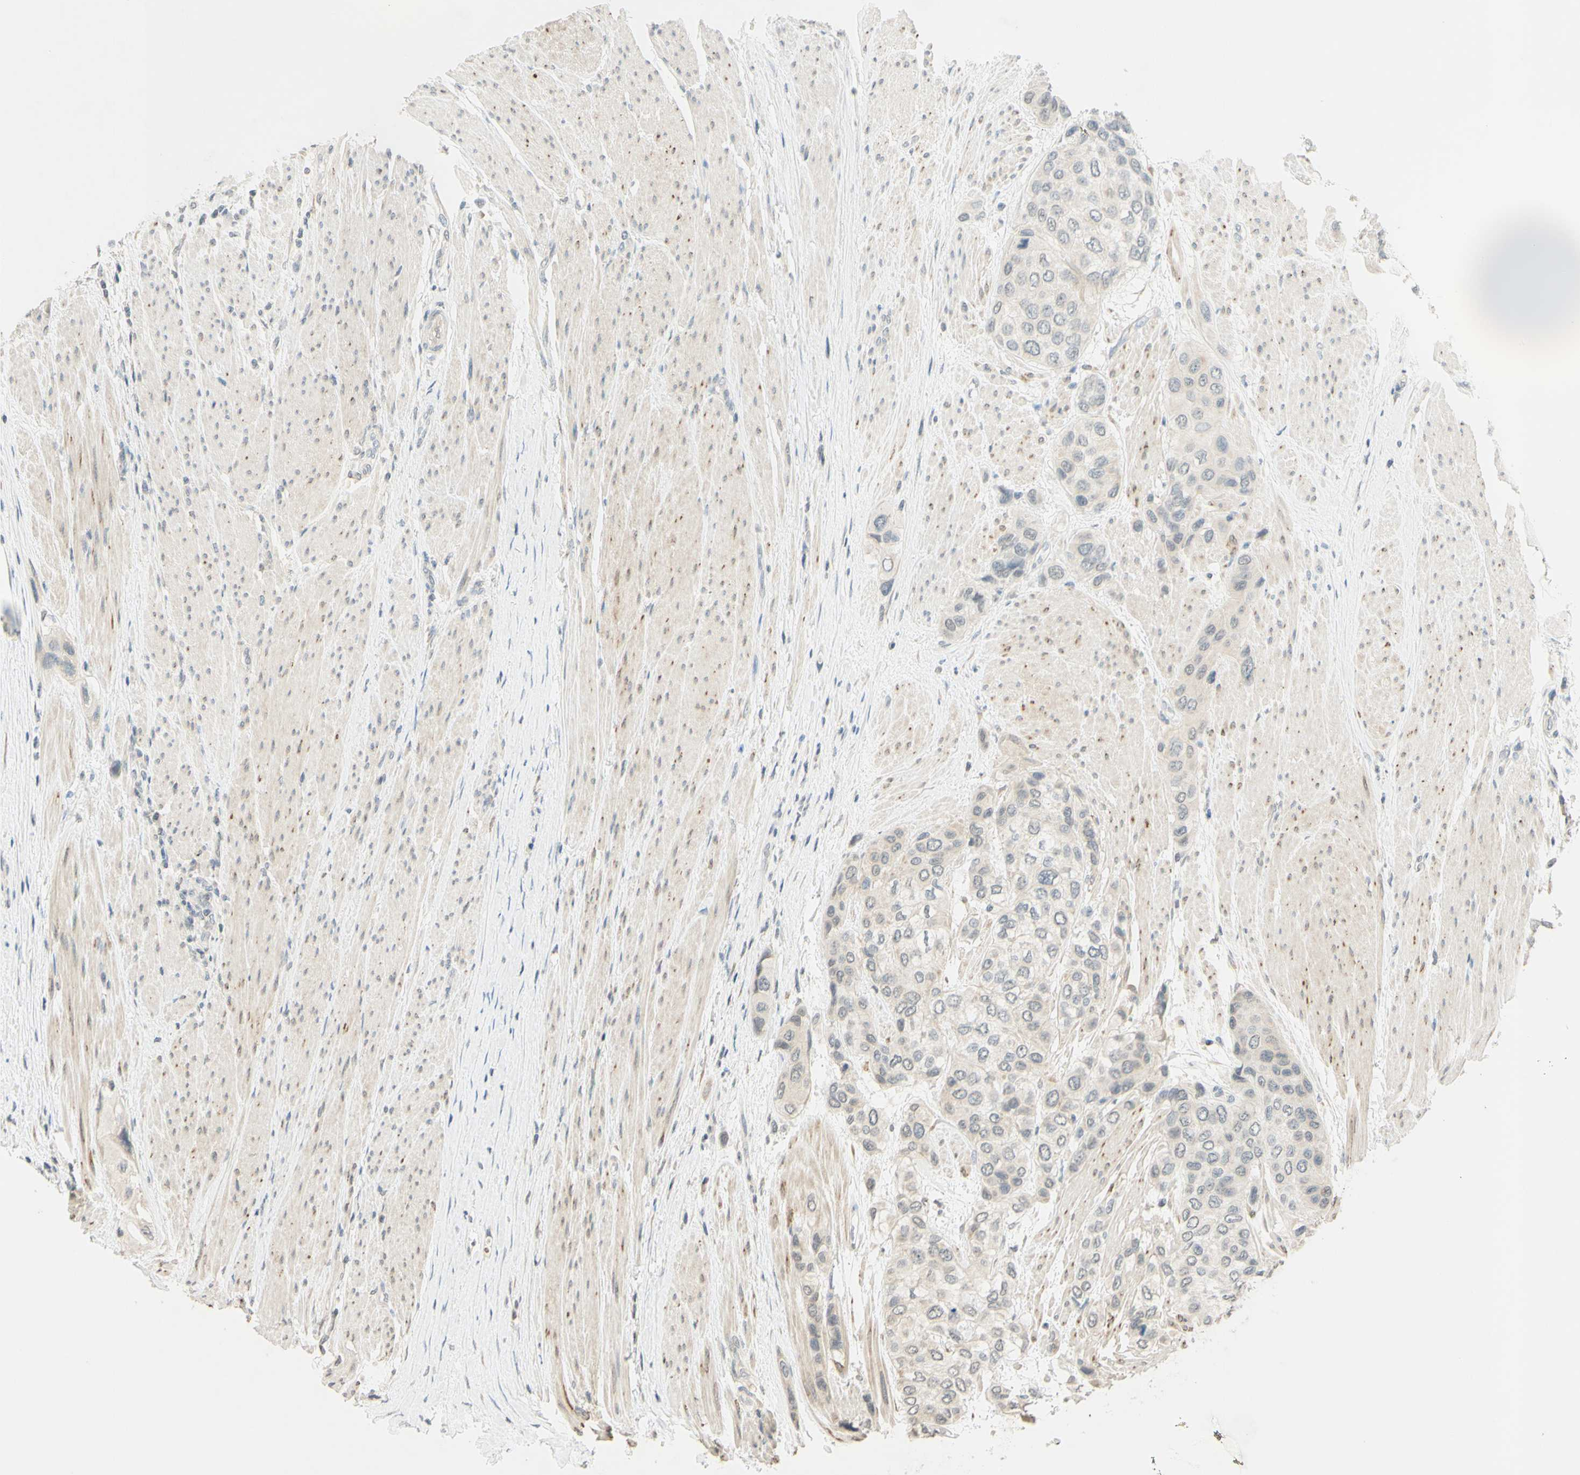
{"staining": {"intensity": "weak", "quantity": "25%-75%", "location": "cytoplasmic/membranous"}, "tissue": "urothelial cancer", "cell_type": "Tumor cells", "image_type": "cancer", "snomed": [{"axis": "morphology", "description": "Urothelial carcinoma, High grade"}, {"axis": "topography", "description": "Urinary bladder"}], "caption": "An immunohistochemistry photomicrograph of neoplastic tissue is shown. Protein staining in brown labels weak cytoplasmic/membranous positivity in urothelial cancer within tumor cells.", "gene": "MAG", "patient": {"sex": "female", "age": 56}}